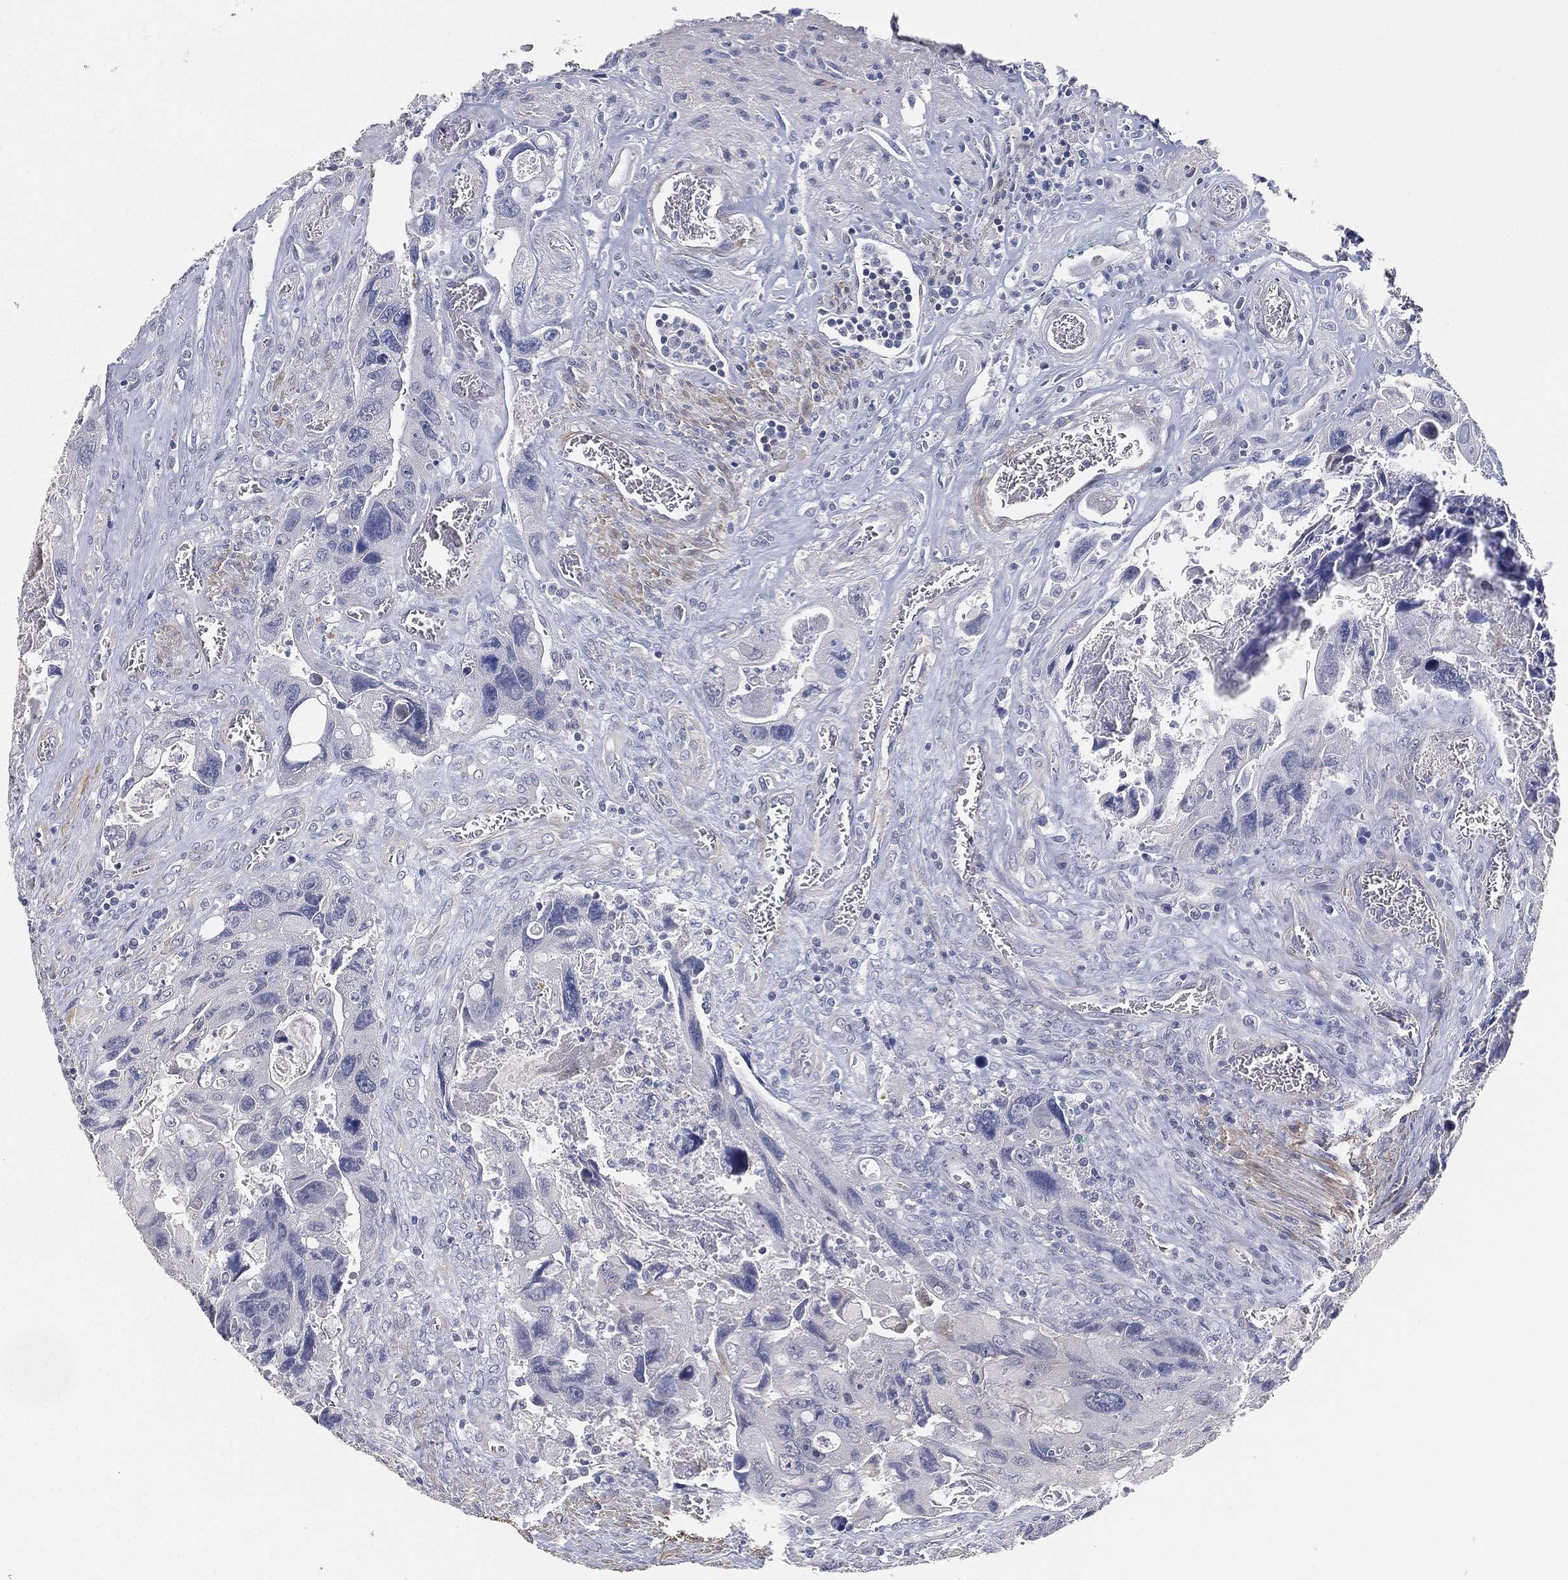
{"staining": {"intensity": "negative", "quantity": "none", "location": "none"}, "tissue": "colorectal cancer", "cell_type": "Tumor cells", "image_type": "cancer", "snomed": [{"axis": "morphology", "description": "Adenocarcinoma, NOS"}, {"axis": "topography", "description": "Rectum"}], "caption": "A high-resolution micrograph shows IHC staining of colorectal cancer (adenocarcinoma), which demonstrates no significant positivity in tumor cells.", "gene": "GPR61", "patient": {"sex": "male", "age": 62}}